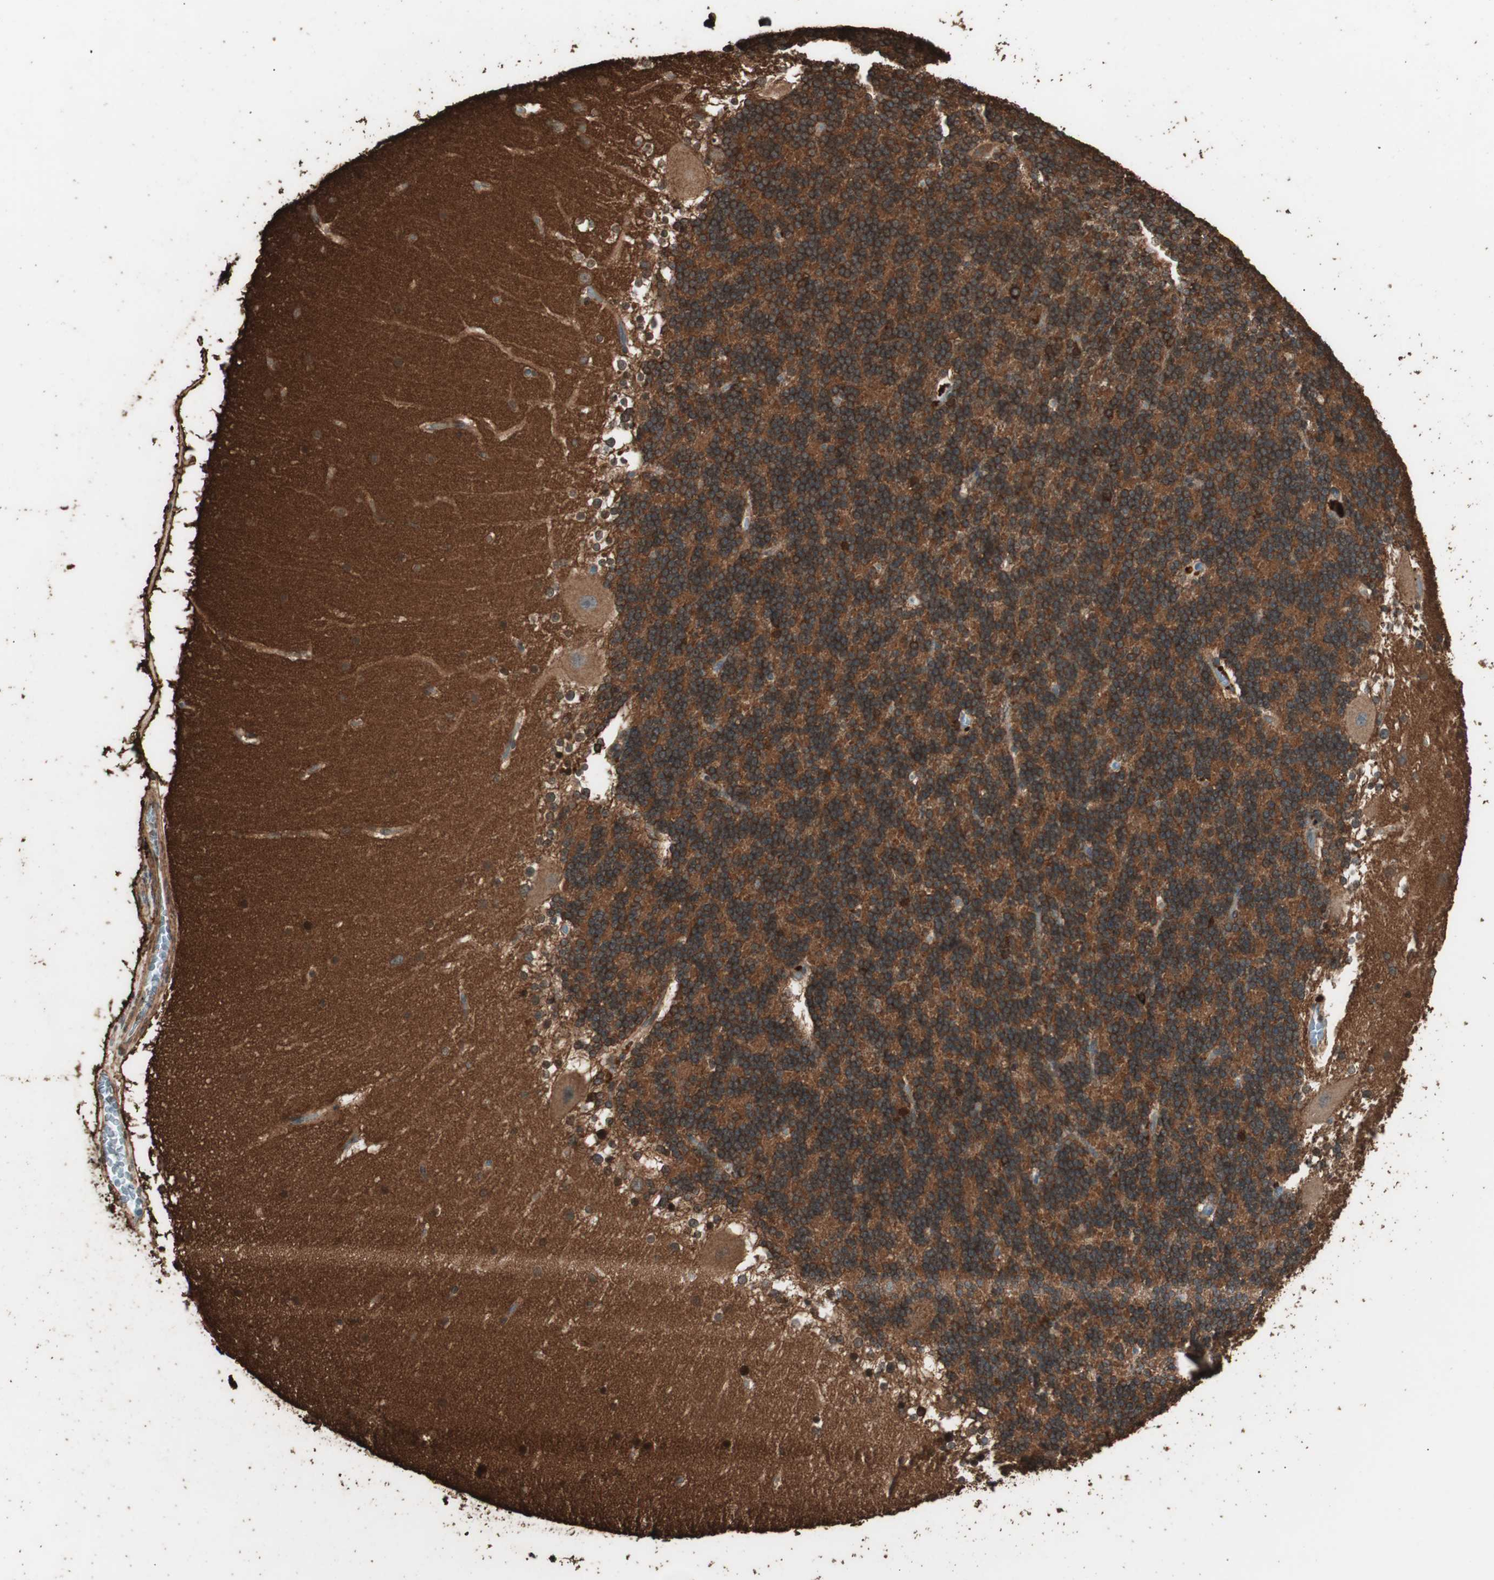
{"staining": {"intensity": "strong", "quantity": ">75%", "location": "cytoplasmic/membranous"}, "tissue": "cerebellum", "cell_type": "Cells in granular layer", "image_type": "normal", "snomed": [{"axis": "morphology", "description": "Normal tissue, NOS"}, {"axis": "topography", "description": "Cerebellum"}], "caption": "IHC photomicrograph of normal cerebellum stained for a protein (brown), which reveals high levels of strong cytoplasmic/membranous staining in about >75% of cells in granular layer.", "gene": "CCN4", "patient": {"sex": "female", "age": 19}}